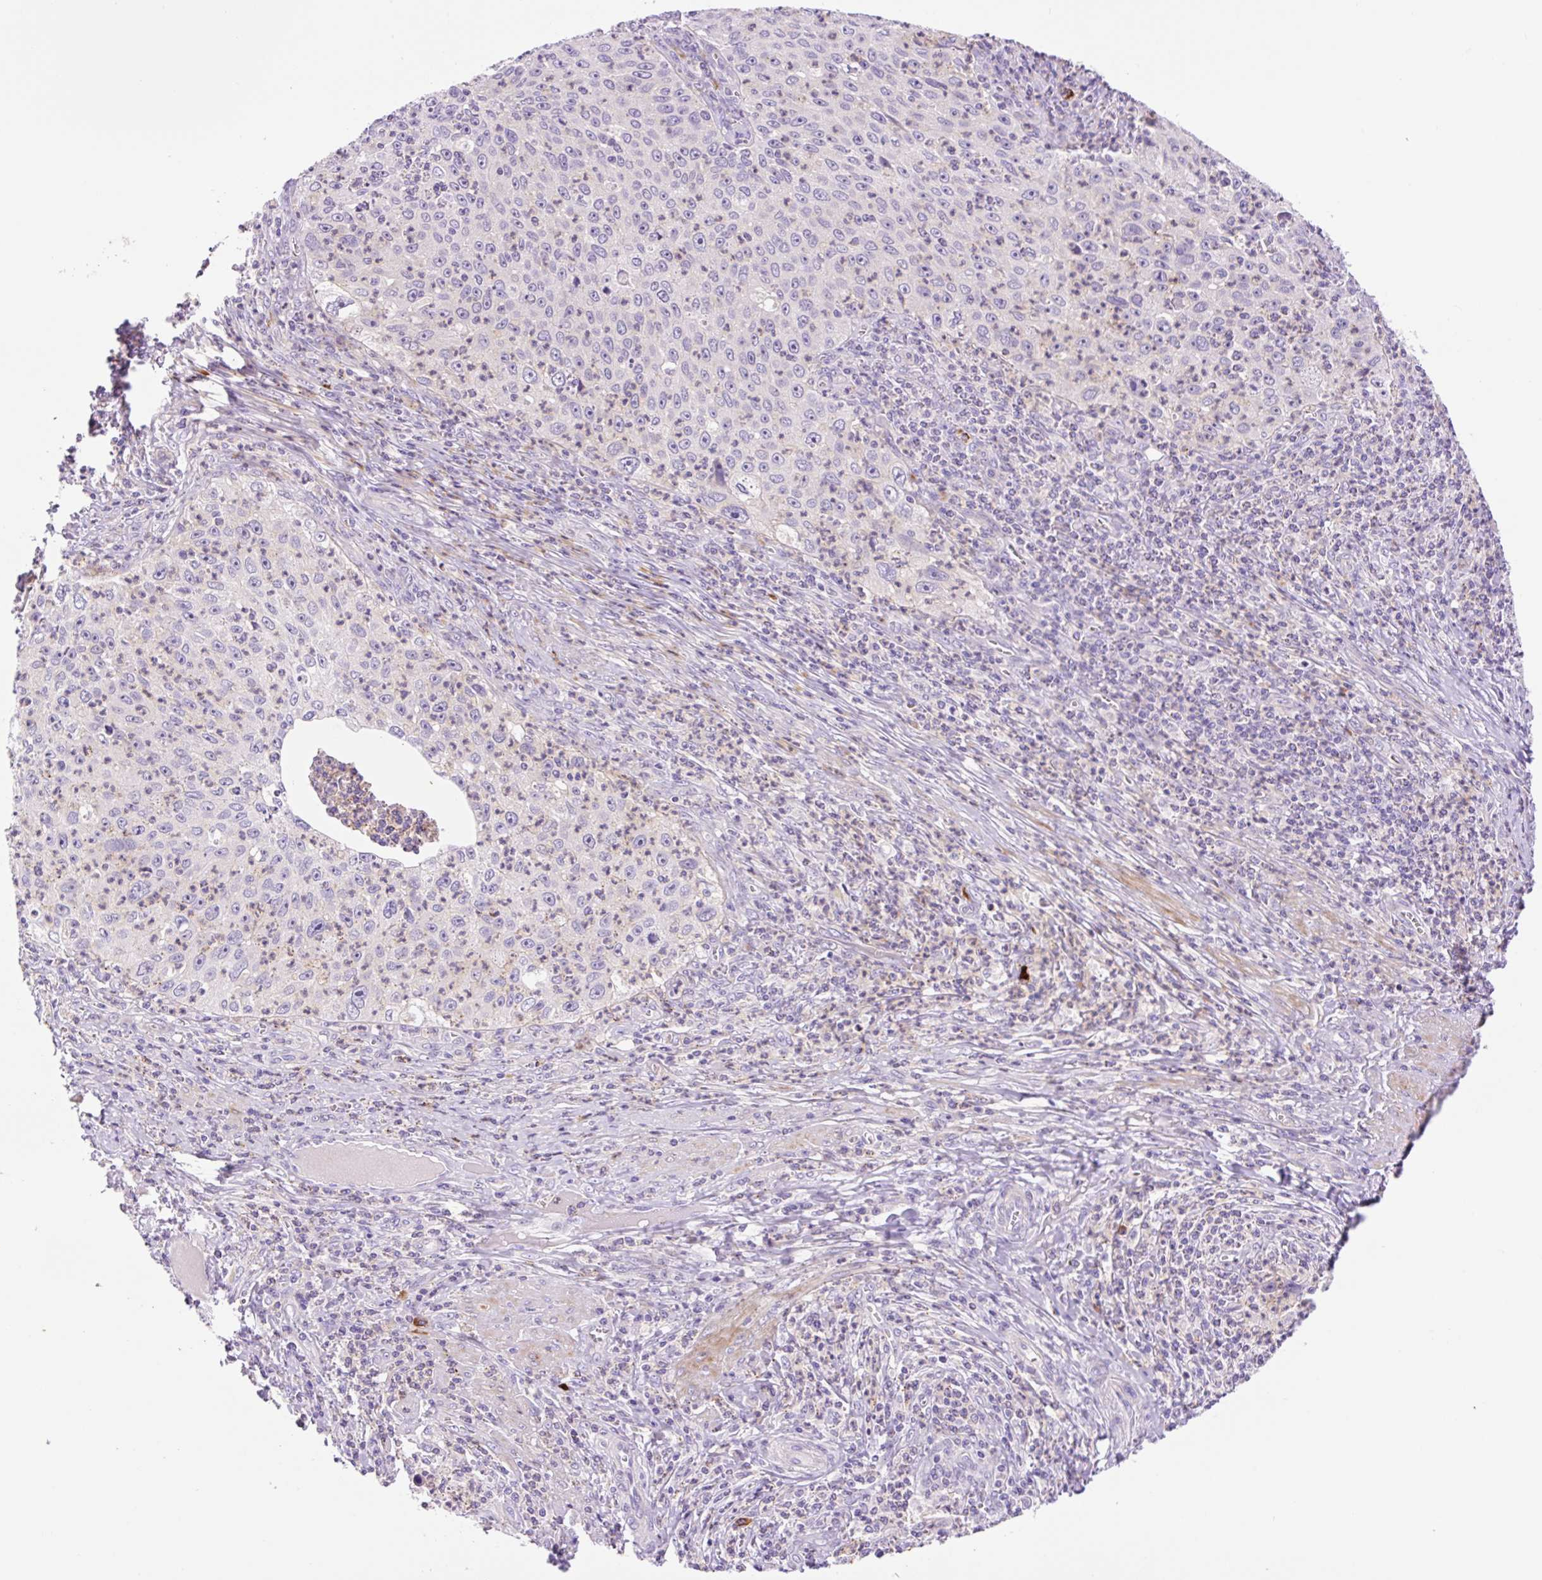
{"staining": {"intensity": "negative", "quantity": "none", "location": "none"}, "tissue": "cervical cancer", "cell_type": "Tumor cells", "image_type": "cancer", "snomed": [{"axis": "morphology", "description": "Squamous cell carcinoma, NOS"}, {"axis": "topography", "description": "Cervix"}], "caption": "This is an immunohistochemistry photomicrograph of human cervical squamous cell carcinoma. There is no positivity in tumor cells.", "gene": "LHFPL5", "patient": {"sex": "female", "age": 30}}